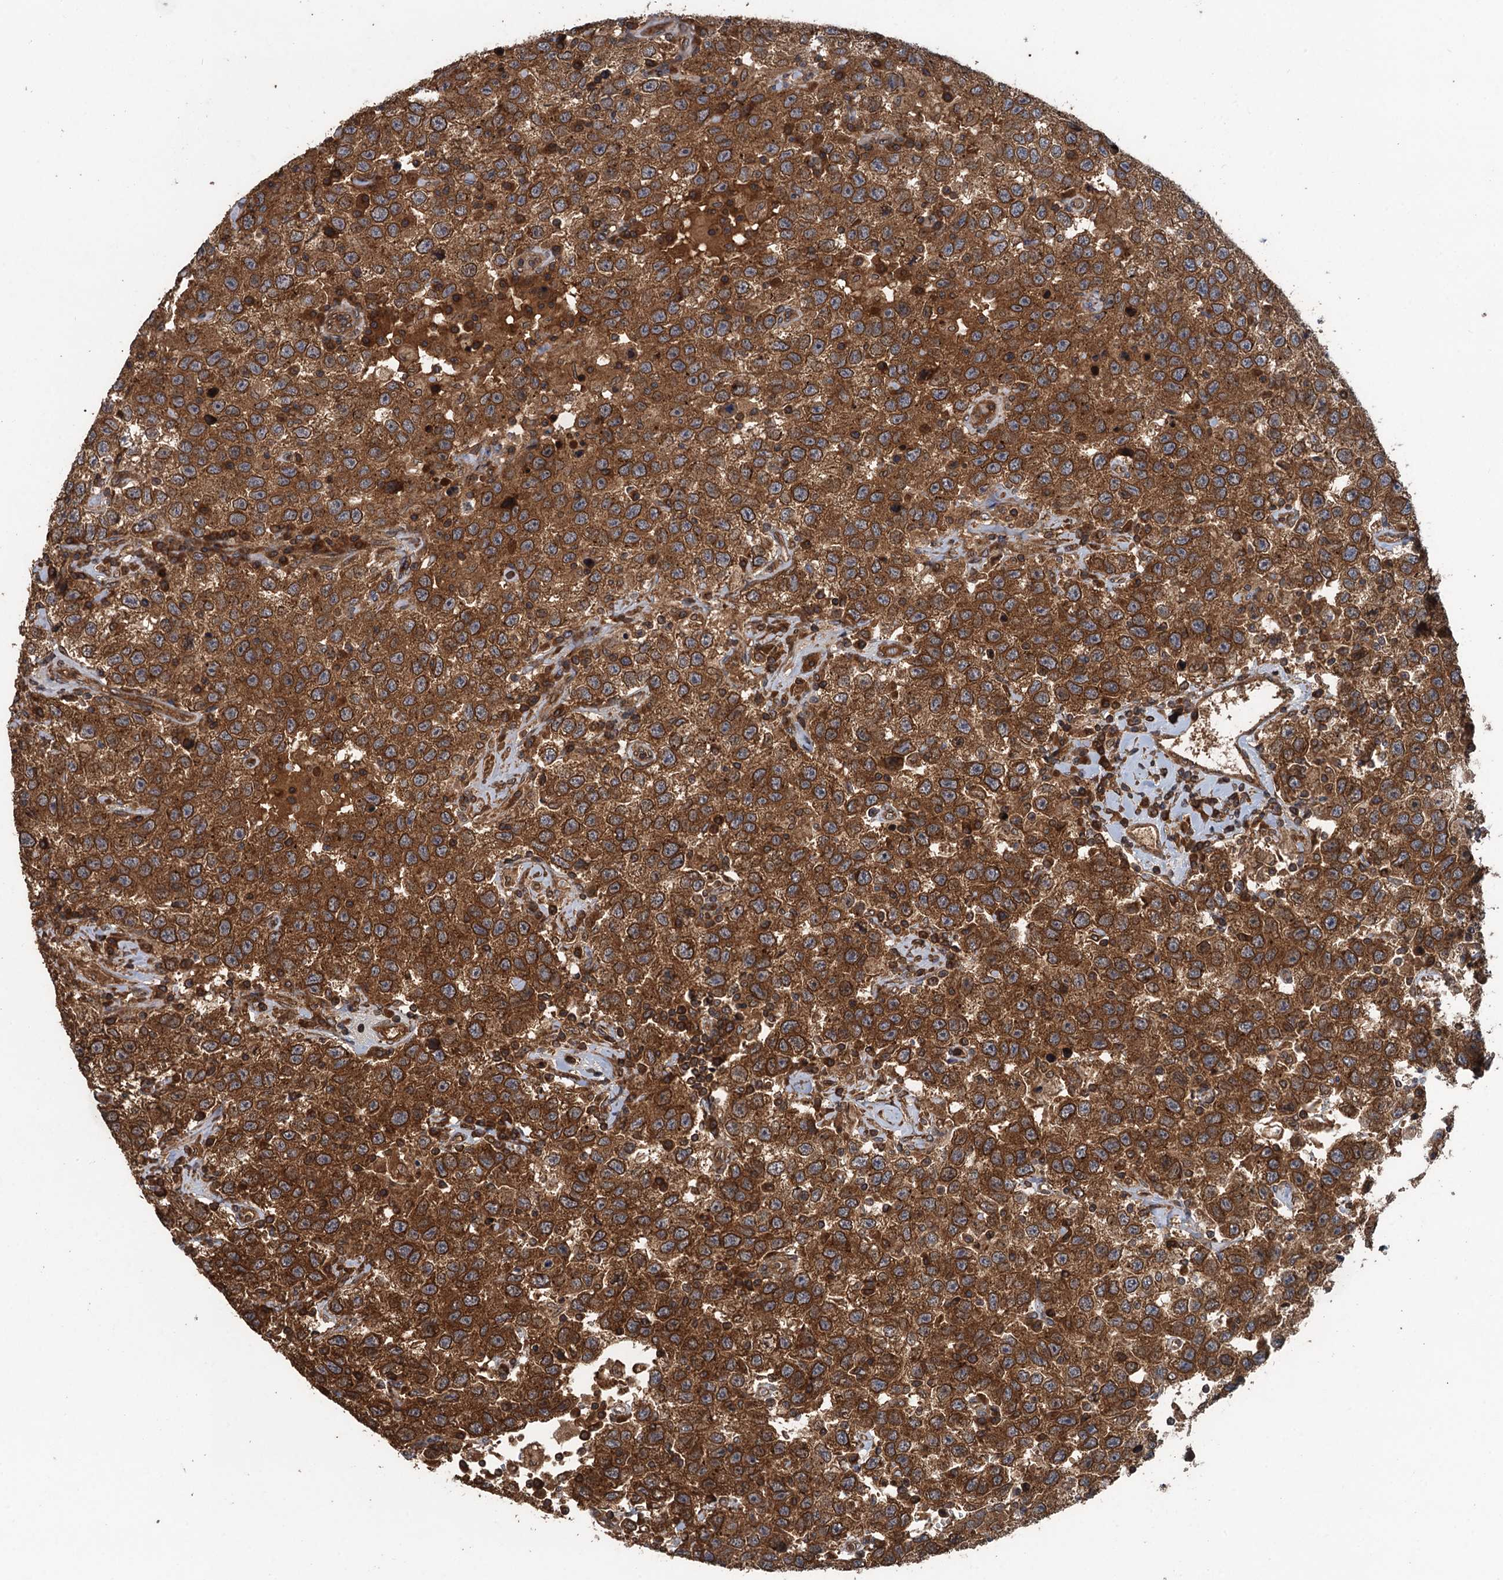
{"staining": {"intensity": "strong", "quantity": ">75%", "location": "cytoplasmic/membranous"}, "tissue": "testis cancer", "cell_type": "Tumor cells", "image_type": "cancer", "snomed": [{"axis": "morphology", "description": "Seminoma, NOS"}, {"axis": "topography", "description": "Testis"}], "caption": "This histopathology image reveals immunohistochemistry (IHC) staining of testis cancer (seminoma), with high strong cytoplasmic/membranous positivity in about >75% of tumor cells.", "gene": "GLE1", "patient": {"sex": "male", "age": 41}}